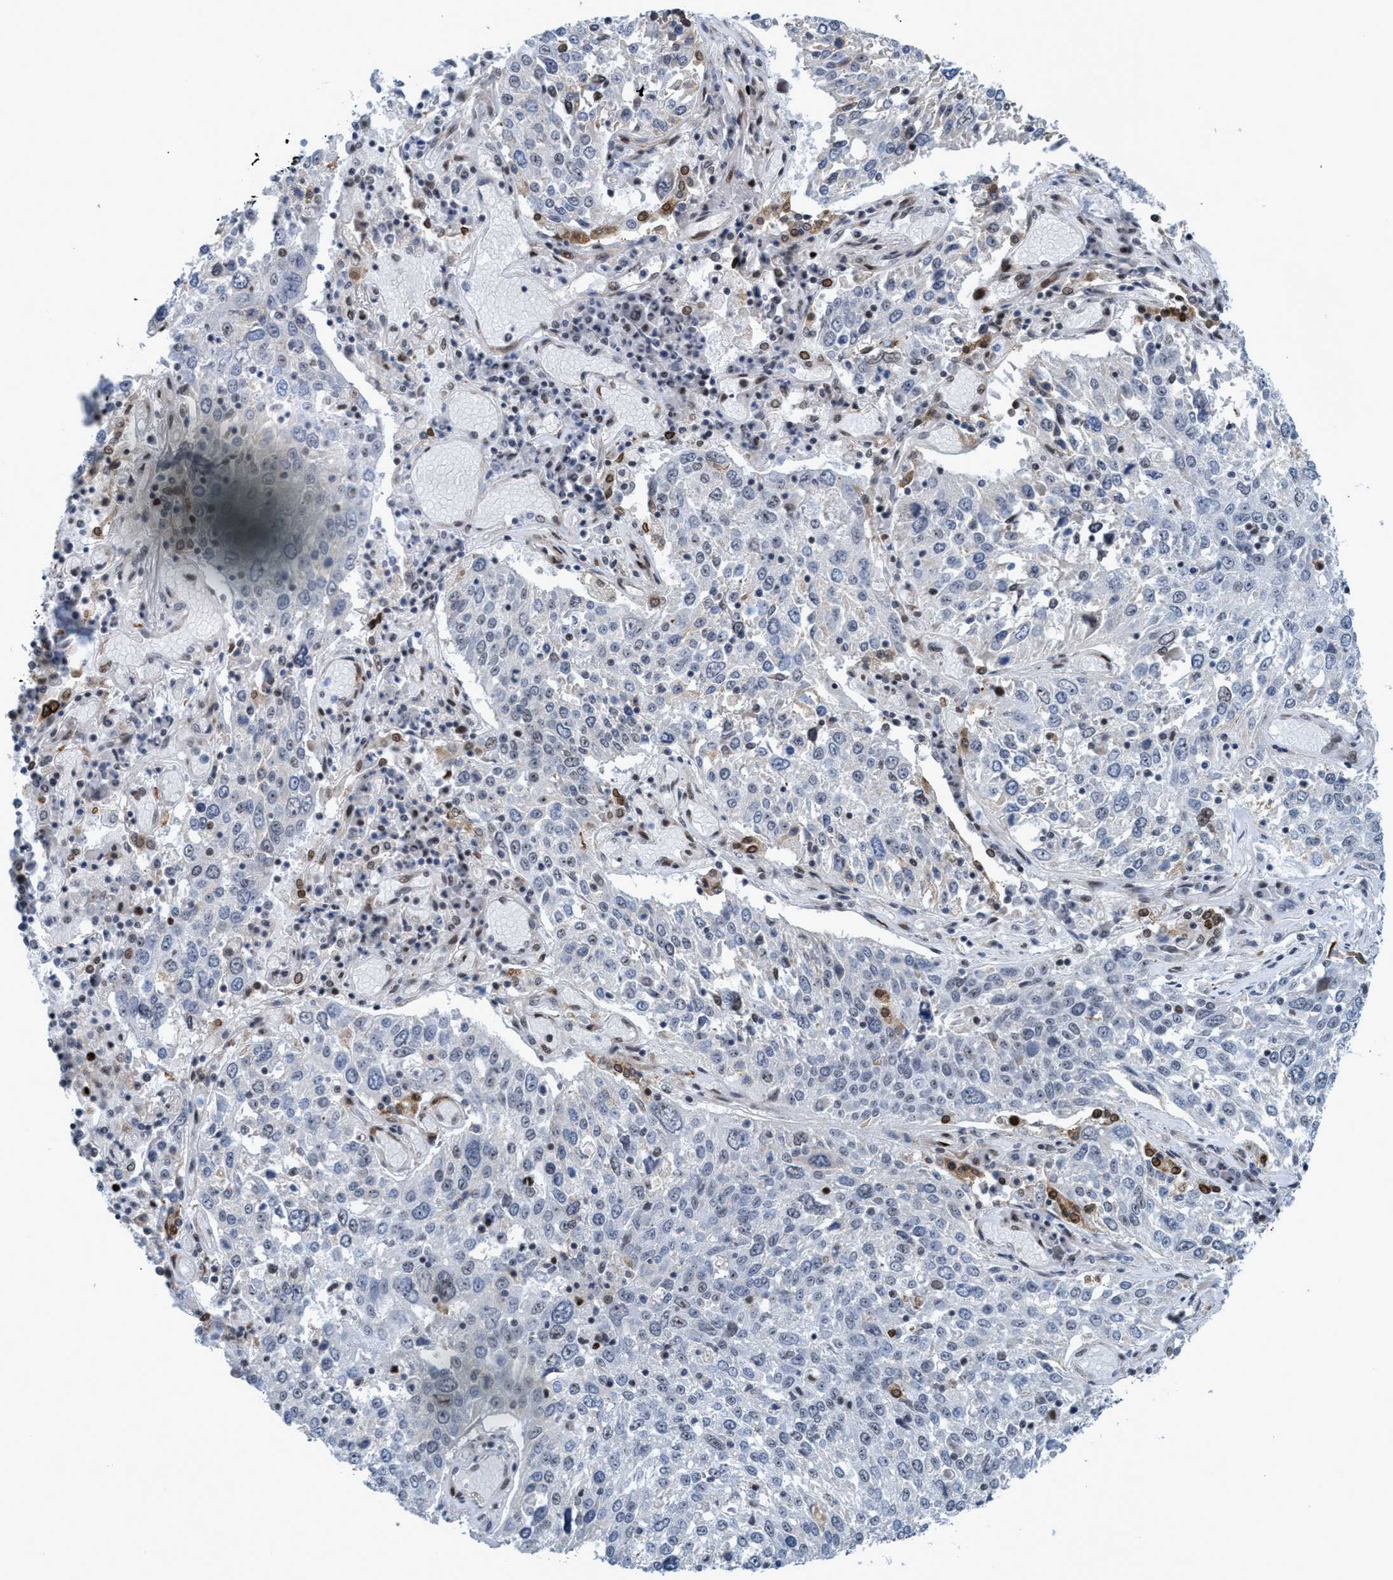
{"staining": {"intensity": "negative", "quantity": "none", "location": "none"}, "tissue": "lung cancer", "cell_type": "Tumor cells", "image_type": "cancer", "snomed": [{"axis": "morphology", "description": "Squamous cell carcinoma, NOS"}, {"axis": "topography", "description": "Lung"}], "caption": "Immunohistochemical staining of human lung squamous cell carcinoma displays no significant positivity in tumor cells.", "gene": "CWC27", "patient": {"sex": "male", "age": 65}}